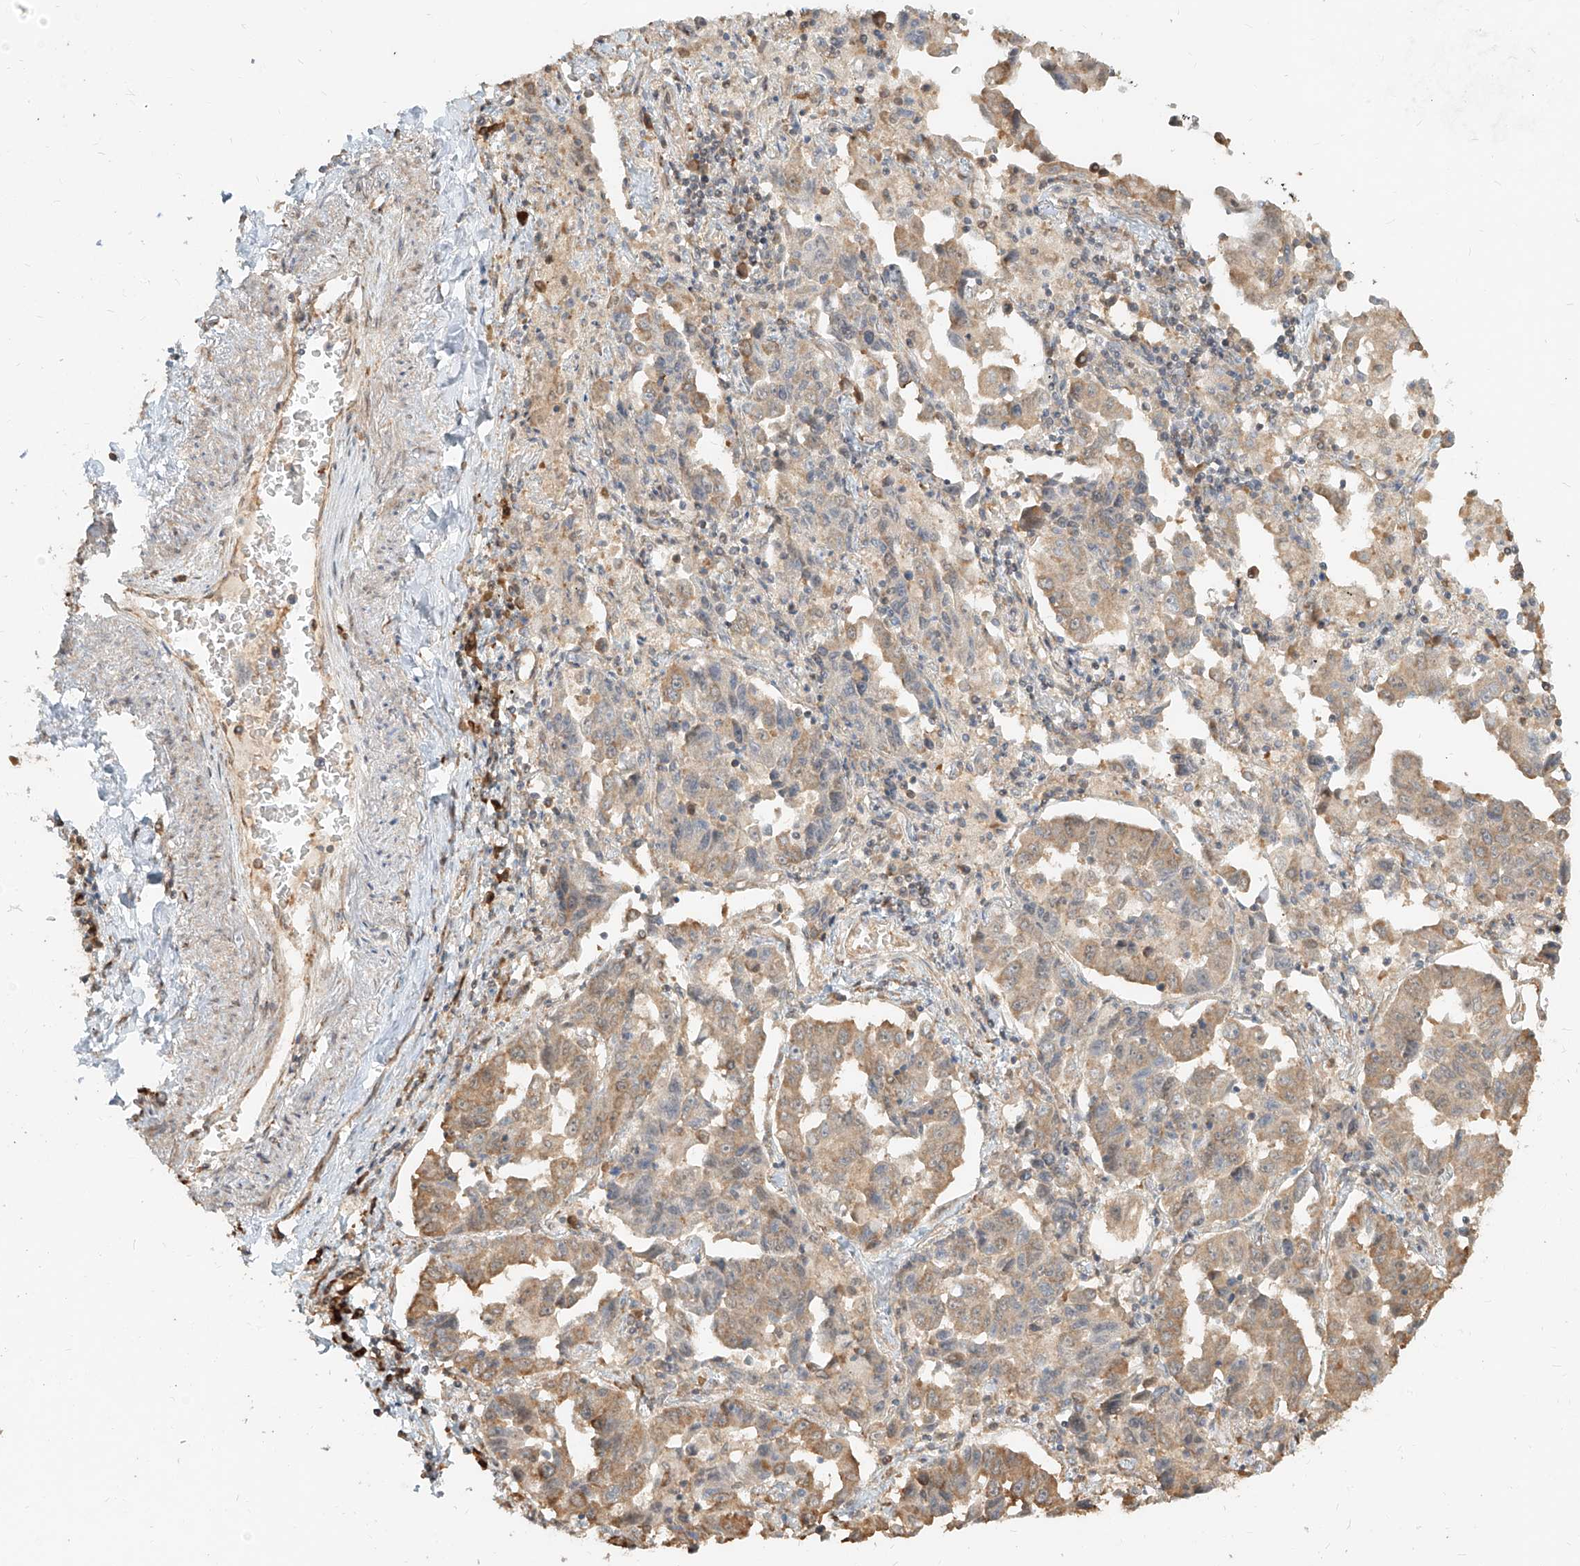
{"staining": {"intensity": "moderate", "quantity": ">75%", "location": "cytoplasmic/membranous"}, "tissue": "lung cancer", "cell_type": "Tumor cells", "image_type": "cancer", "snomed": [{"axis": "morphology", "description": "Adenocarcinoma, NOS"}, {"axis": "topography", "description": "Lung"}], "caption": "Immunohistochemistry image of human adenocarcinoma (lung) stained for a protein (brown), which displays medium levels of moderate cytoplasmic/membranous staining in about >75% of tumor cells.", "gene": "UBE2K", "patient": {"sex": "female", "age": 51}}